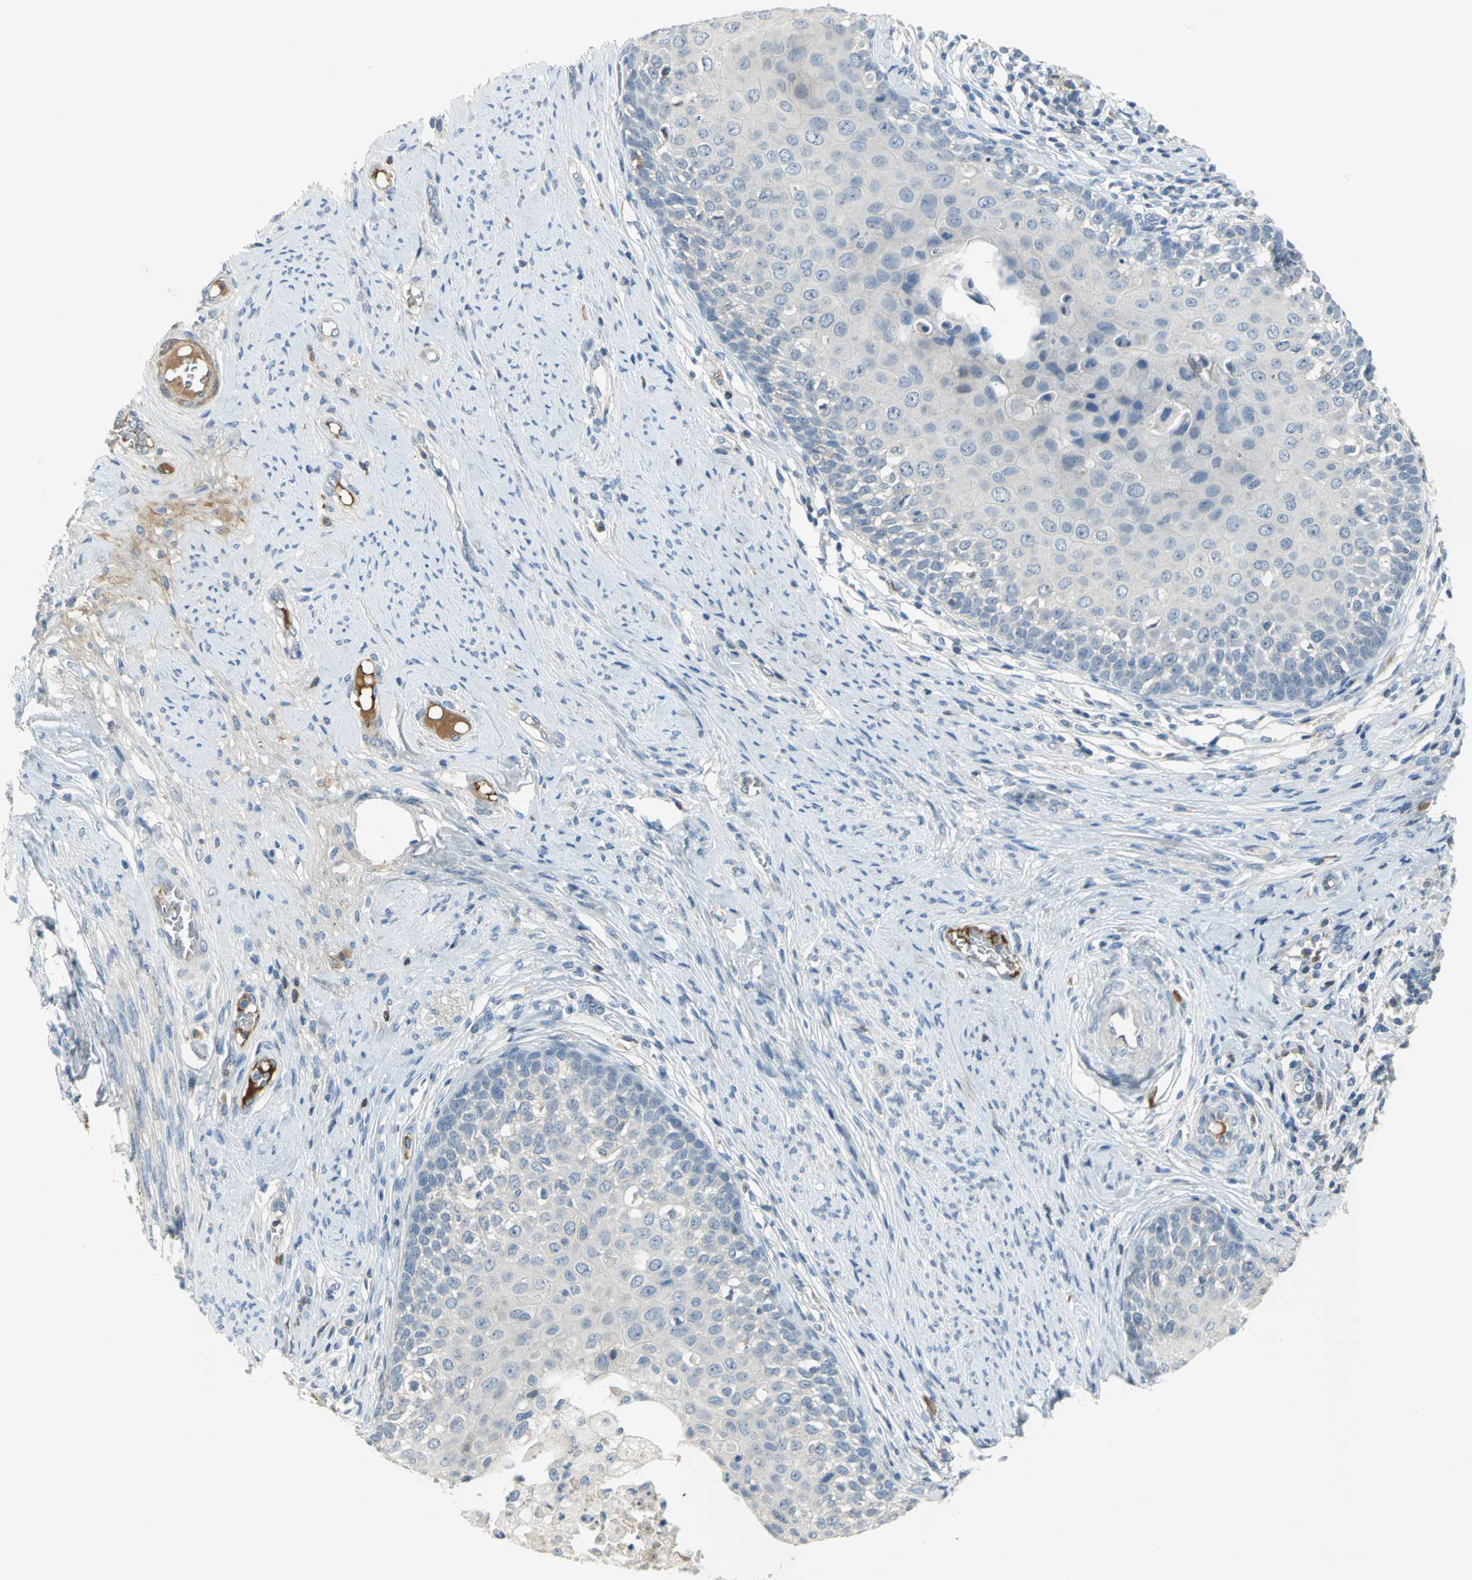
{"staining": {"intensity": "weak", "quantity": "25%-75%", "location": "cytoplasmic/membranous"}, "tissue": "cervical cancer", "cell_type": "Tumor cells", "image_type": "cancer", "snomed": [{"axis": "morphology", "description": "Squamous cell carcinoma, NOS"}, {"axis": "morphology", "description": "Adenocarcinoma, NOS"}, {"axis": "topography", "description": "Cervix"}], "caption": "Immunohistochemical staining of cervical cancer demonstrates low levels of weak cytoplasmic/membranous protein positivity in approximately 25%-75% of tumor cells.", "gene": "ZIC1", "patient": {"sex": "female", "age": 52}}